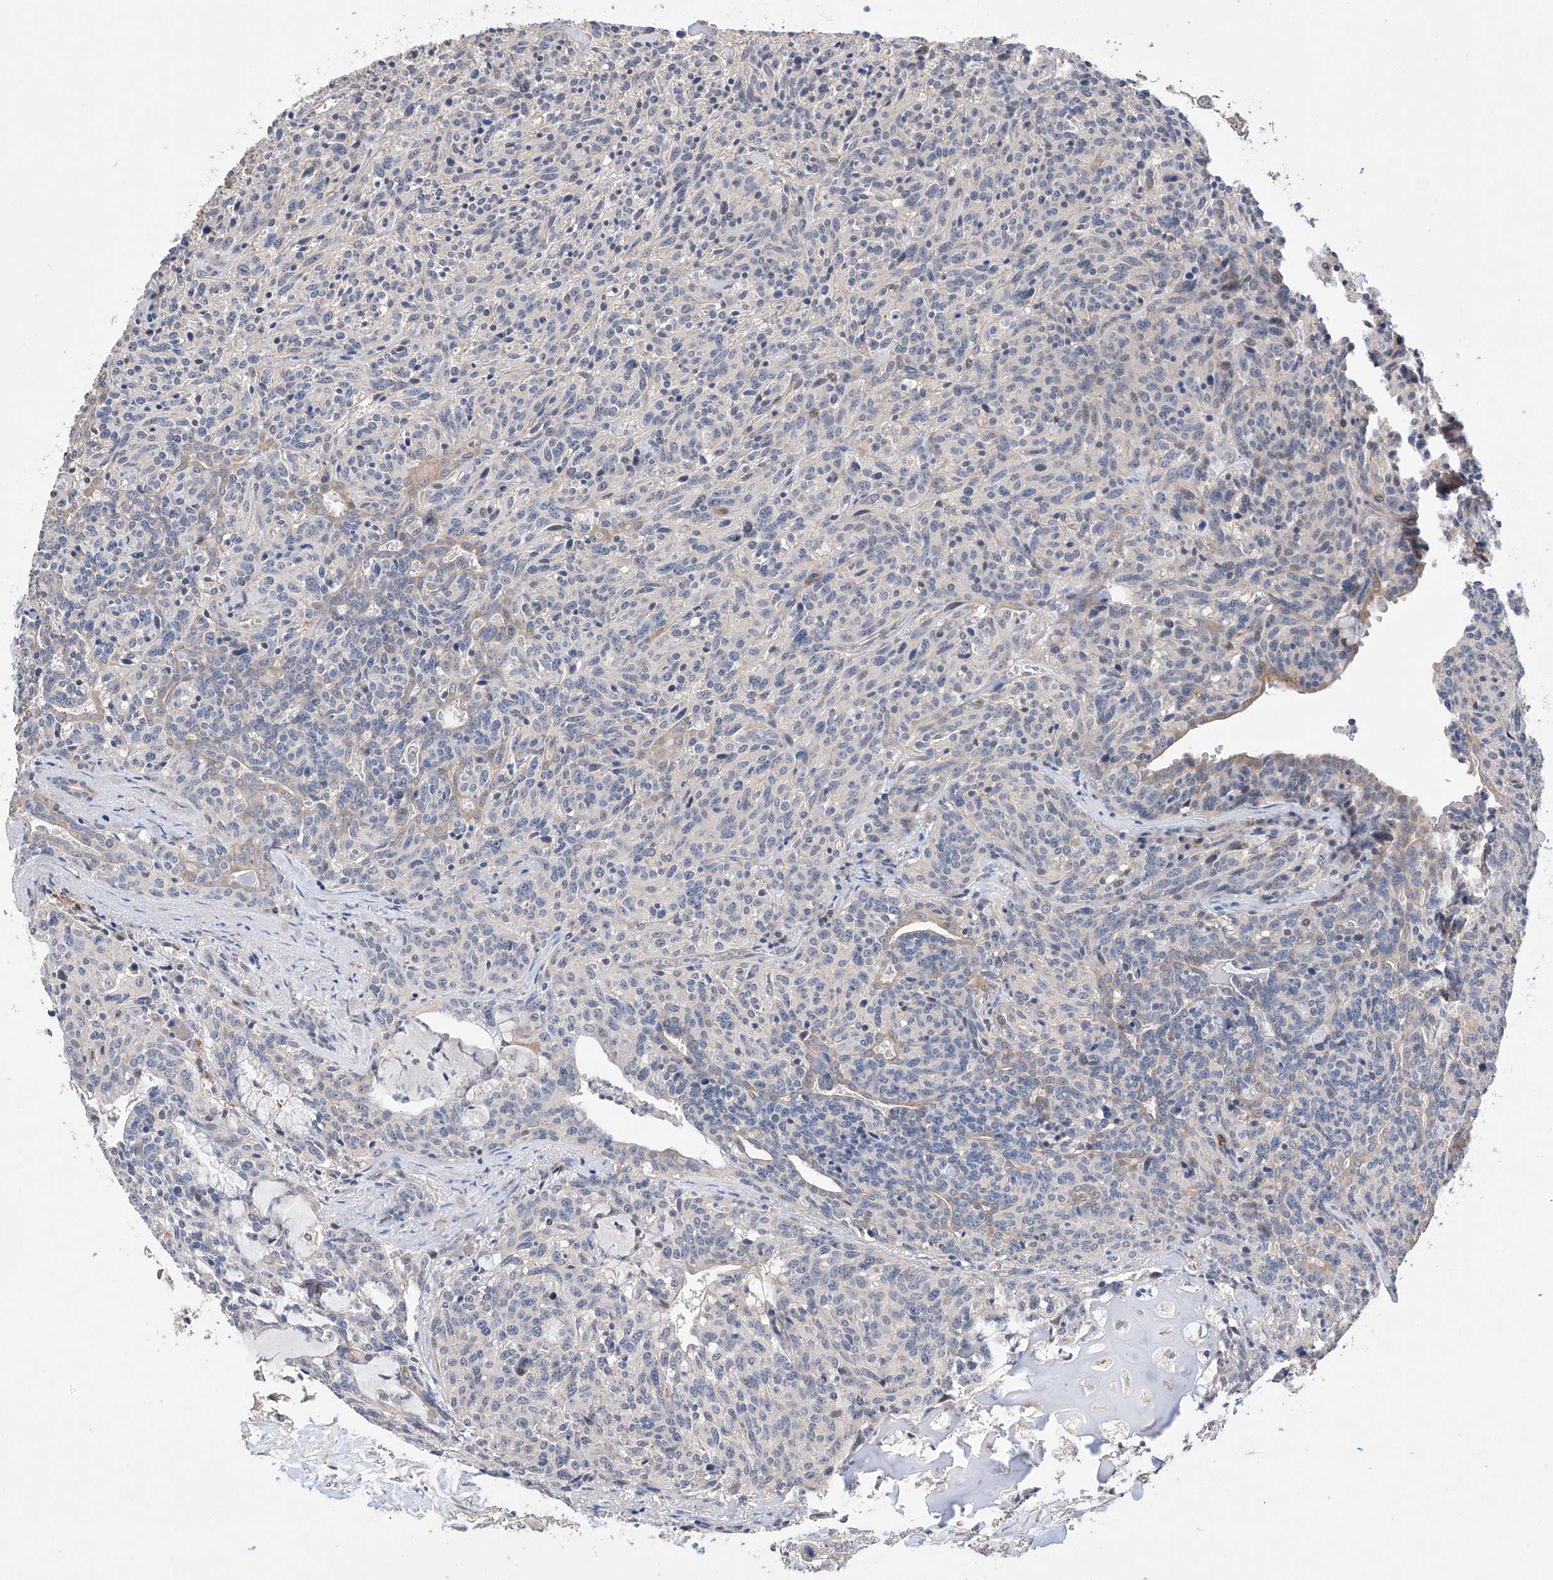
{"staining": {"intensity": "negative", "quantity": "none", "location": "none"}, "tissue": "carcinoid", "cell_type": "Tumor cells", "image_type": "cancer", "snomed": [{"axis": "morphology", "description": "Carcinoid, malignant, NOS"}, {"axis": "topography", "description": "Lung"}], "caption": "There is no significant expression in tumor cells of carcinoid (malignant).", "gene": "AFG1L", "patient": {"sex": "female", "age": 46}}